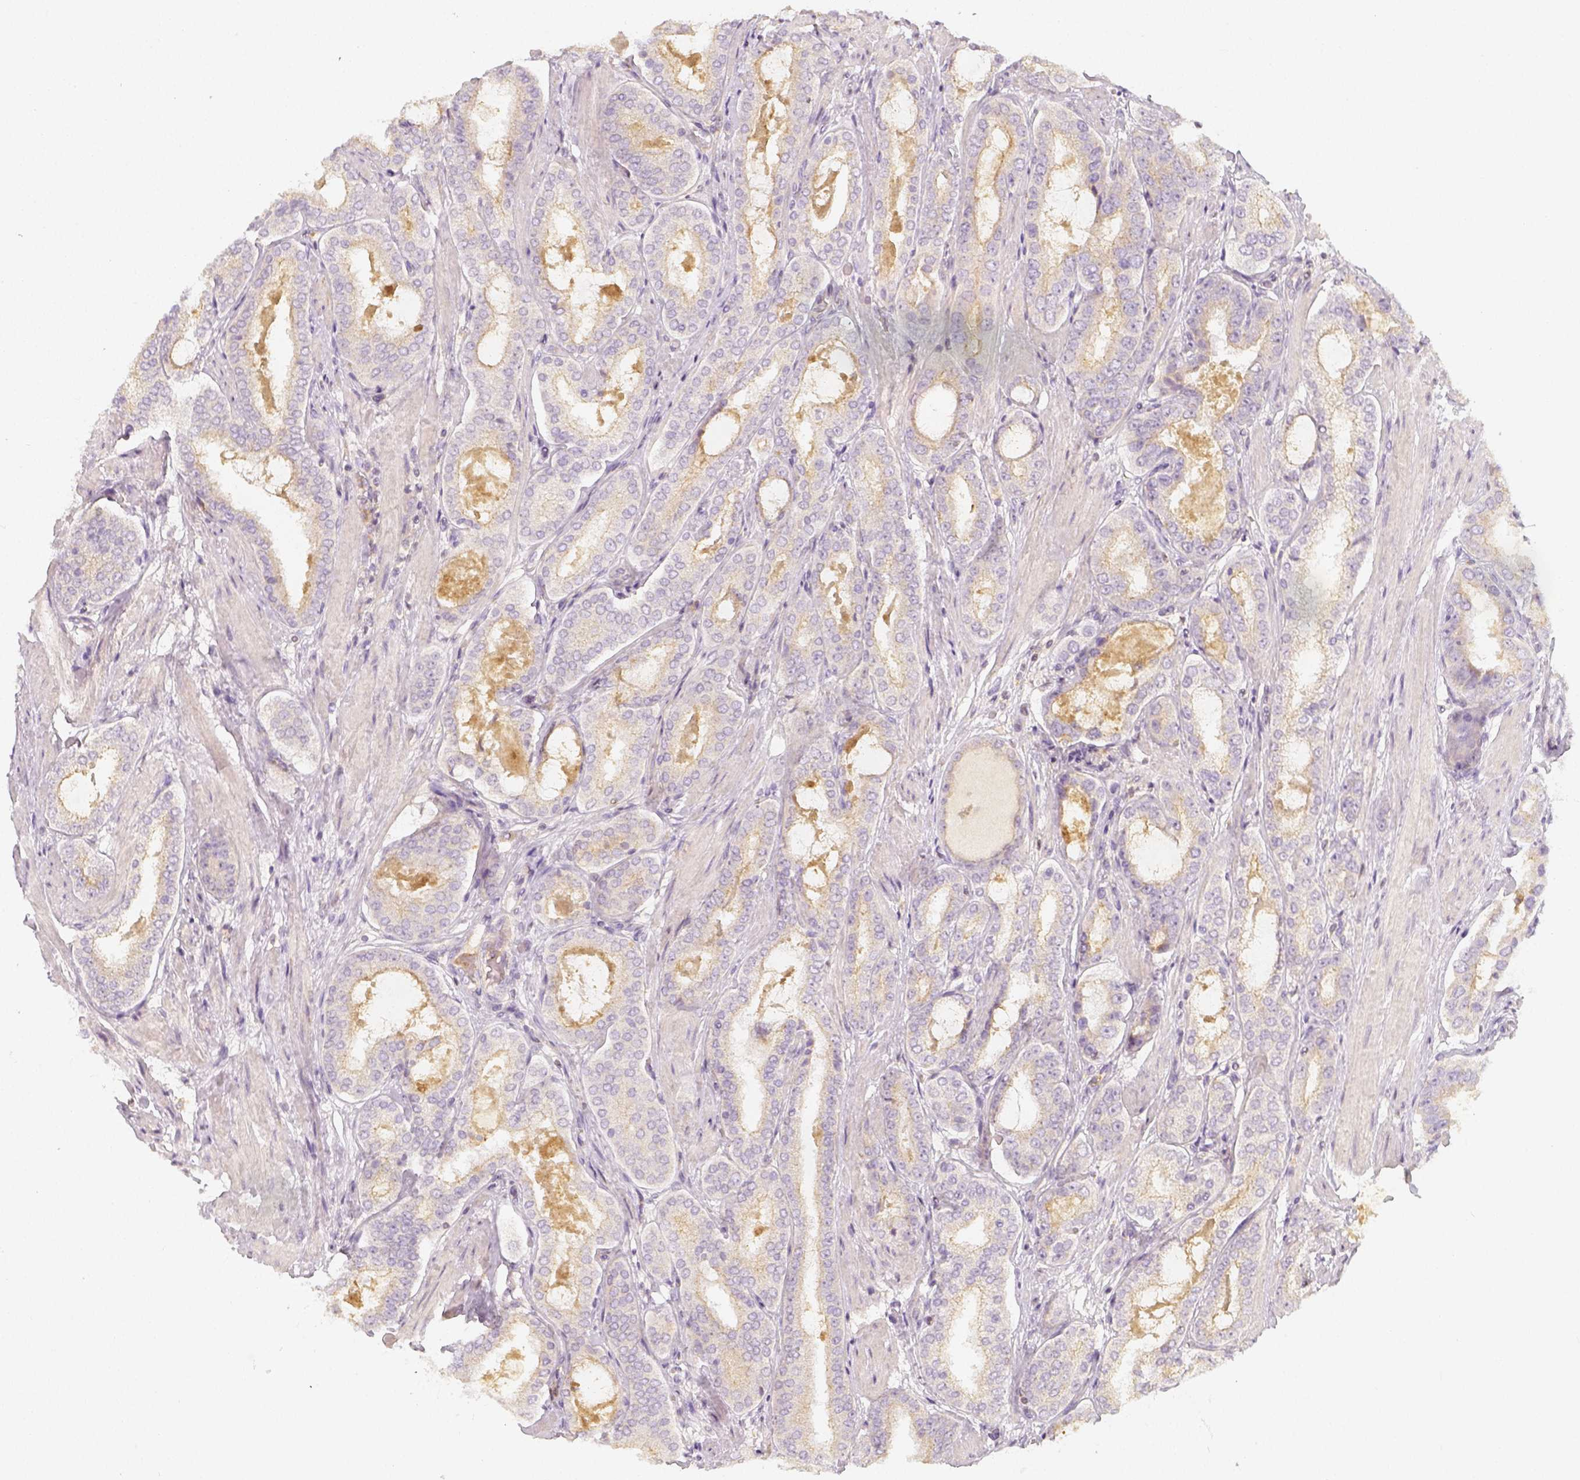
{"staining": {"intensity": "negative", "quantity": "none", "location": "none"}, "tissue": "prostate cancer", "cell_type": "Tumor cells", "image_type": "cancer", "snomed": [{"axis": "morphology", "description": "Adenocarcinoma, High grade"}, {"axis": "topography", "description": "Prostate"}], "caption": "The image displays no significant positivity in tumor cells of prostate cancer (adenocarcinoma (high-grade)).", "gene": "PTPRJ", "patient": {"sex": "male", "age": 63}}